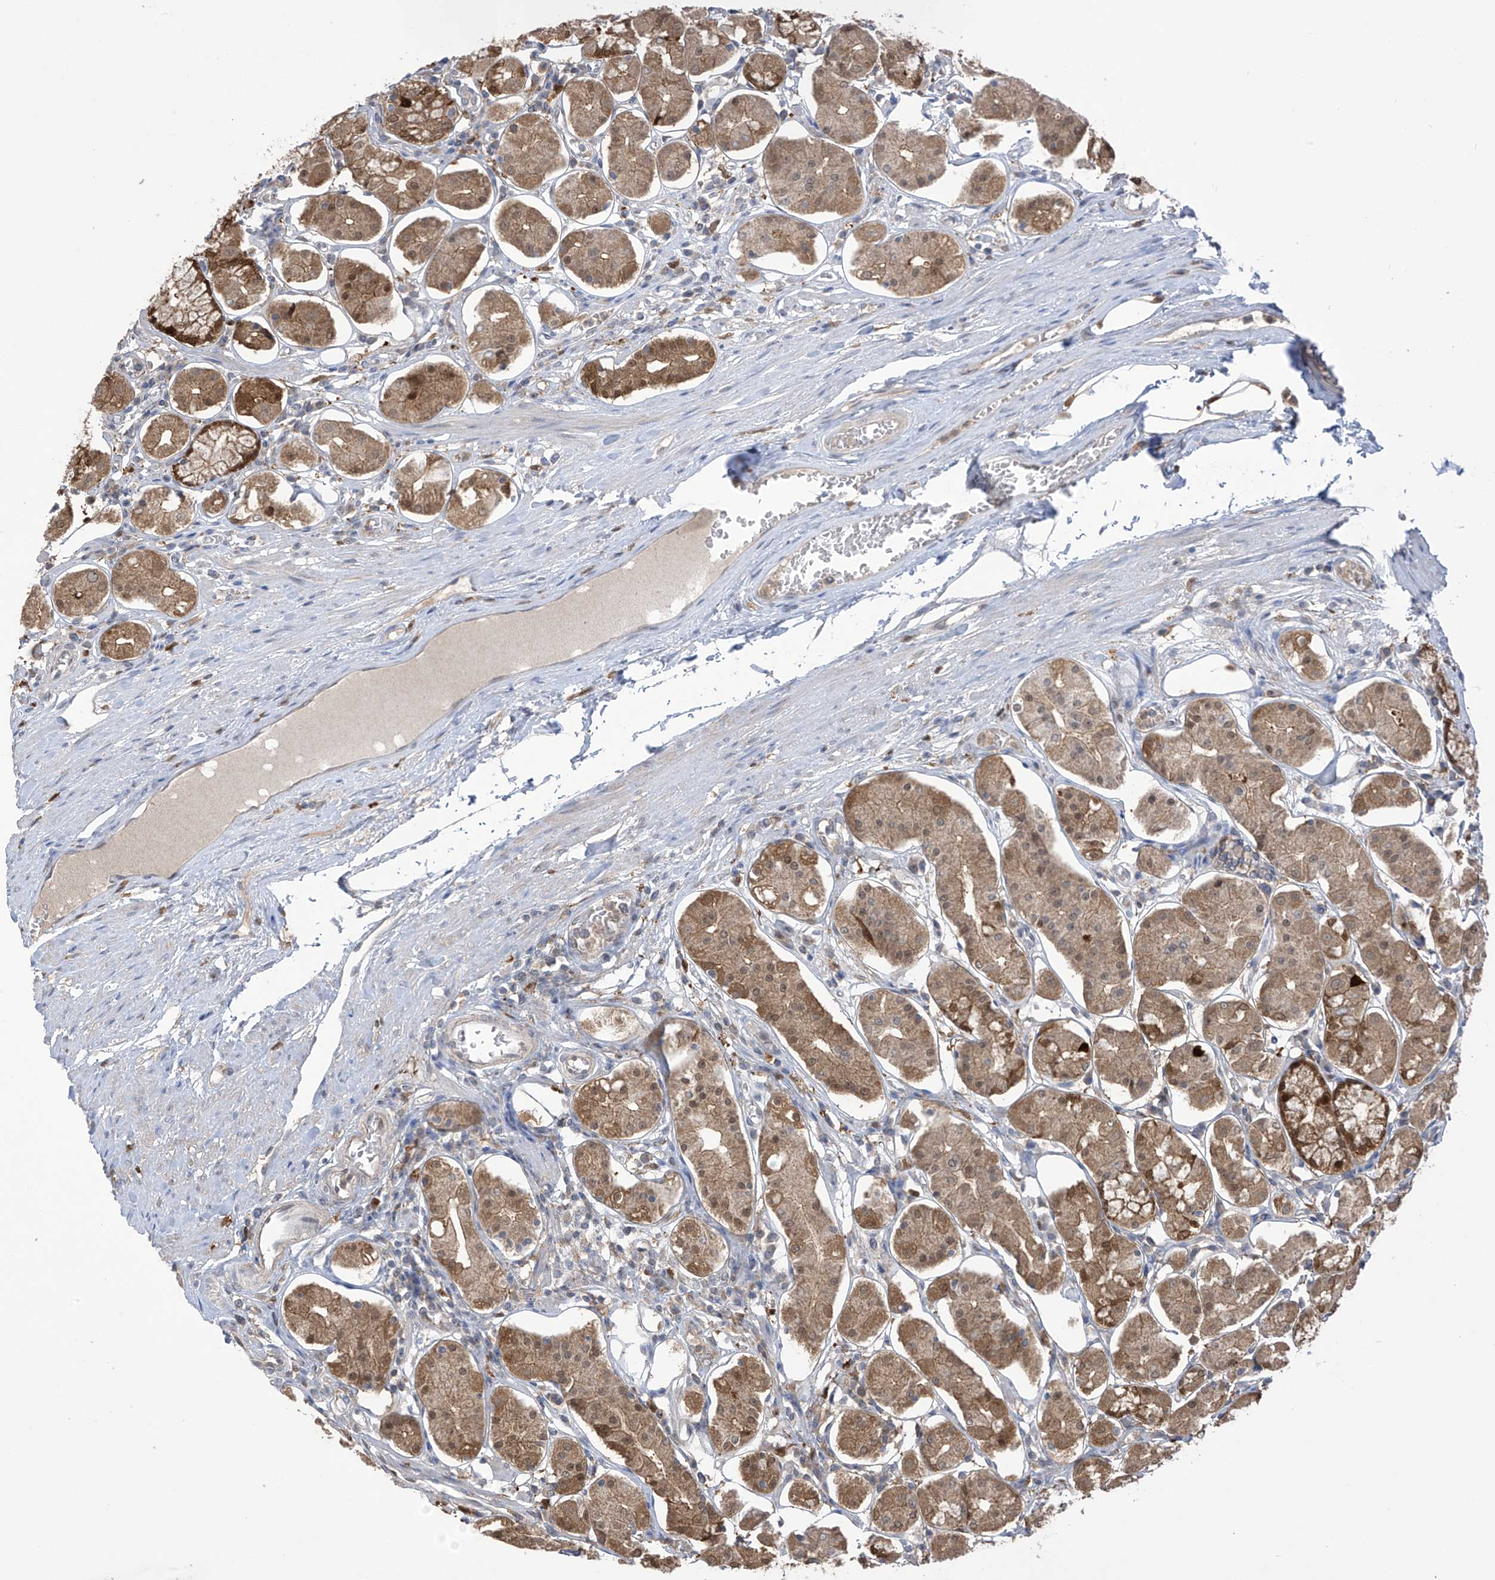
{"staining": {"intensity": "moderate", "quantity": ">75%", "location": "cytoplasmic/membranous,nuclear"}, "tissue": "stomach", "cell_type": "Glandular cells", "image_type": "normal", "snomed": [{"axis": "morphology", "description": "Normal tissue, NOS"}, {"axis": "topography", "description": "Stomach, lower"}], "caption": "Immunohistochemical staining of normal human stomach reveals medium levels of moderate cytoplasmic/membranous,nuclear staining in approximately >75% of glandular cells. (Brightfield microscopy of DAB IHC at high magnification).", "gene": "IDH1", "patient": {"sex": "female", "age": 56}}